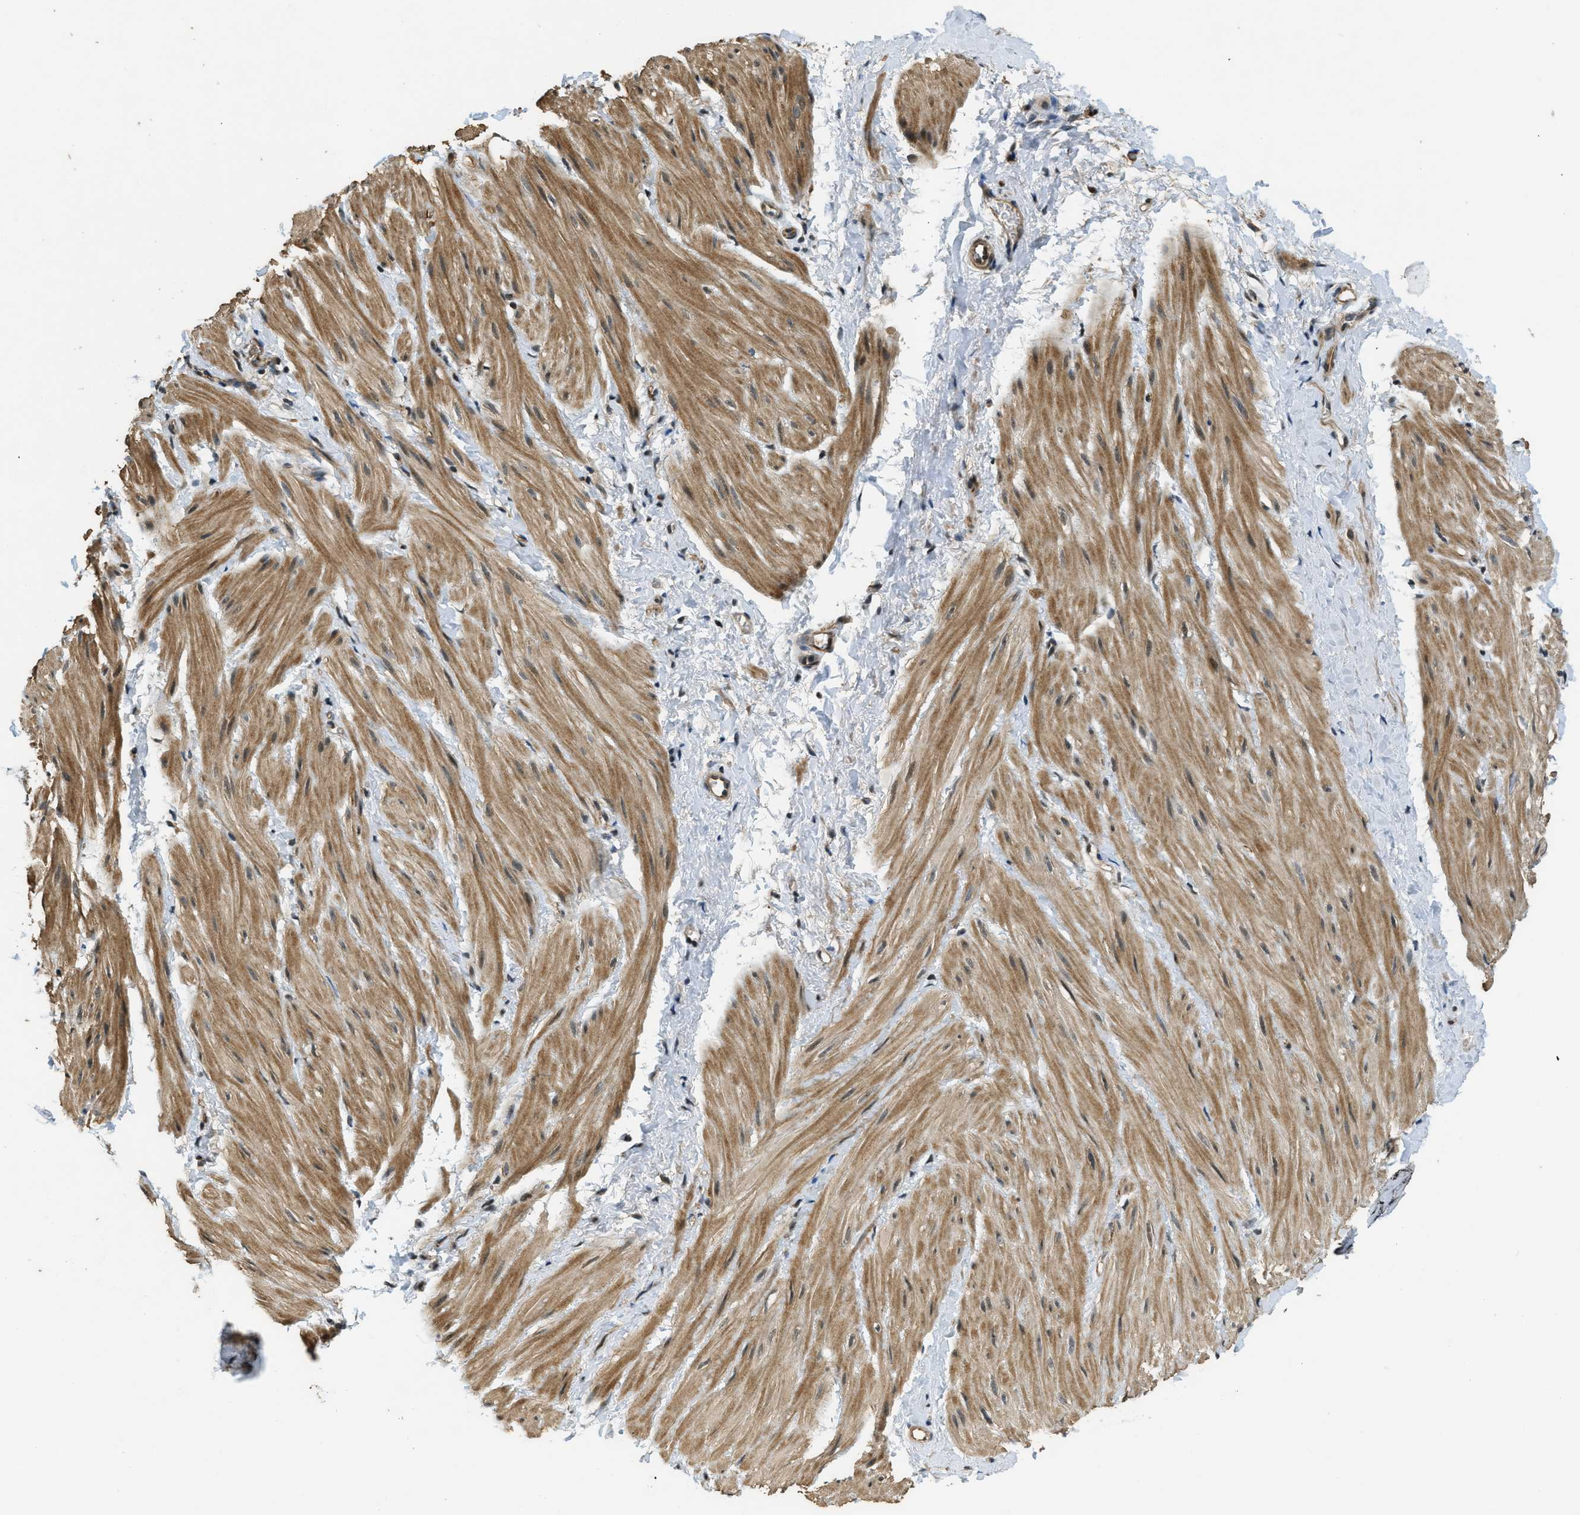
{"staining": {"intensity": "moderate", "quantity": ">75%", "location": "cytoplasmic/membranous"}, "tissue": "smooth muscle", "cell_type": "Smooth muscle cells", "image_type": "normal", "snomed": [{"axis": "morphology", "description": "Normal tissue, NOS"}, {"axis": "topography", "description": "Smooth muscle"}], "caption": "Immunohistochemical staining of normal human smooth muscle shows >75% levels of moderate cytoplasmic/membranous protein staining in about >75% of smooth muscle cells.", "gene": "MED21", "patient": {"sex": "male", "age": 16}}